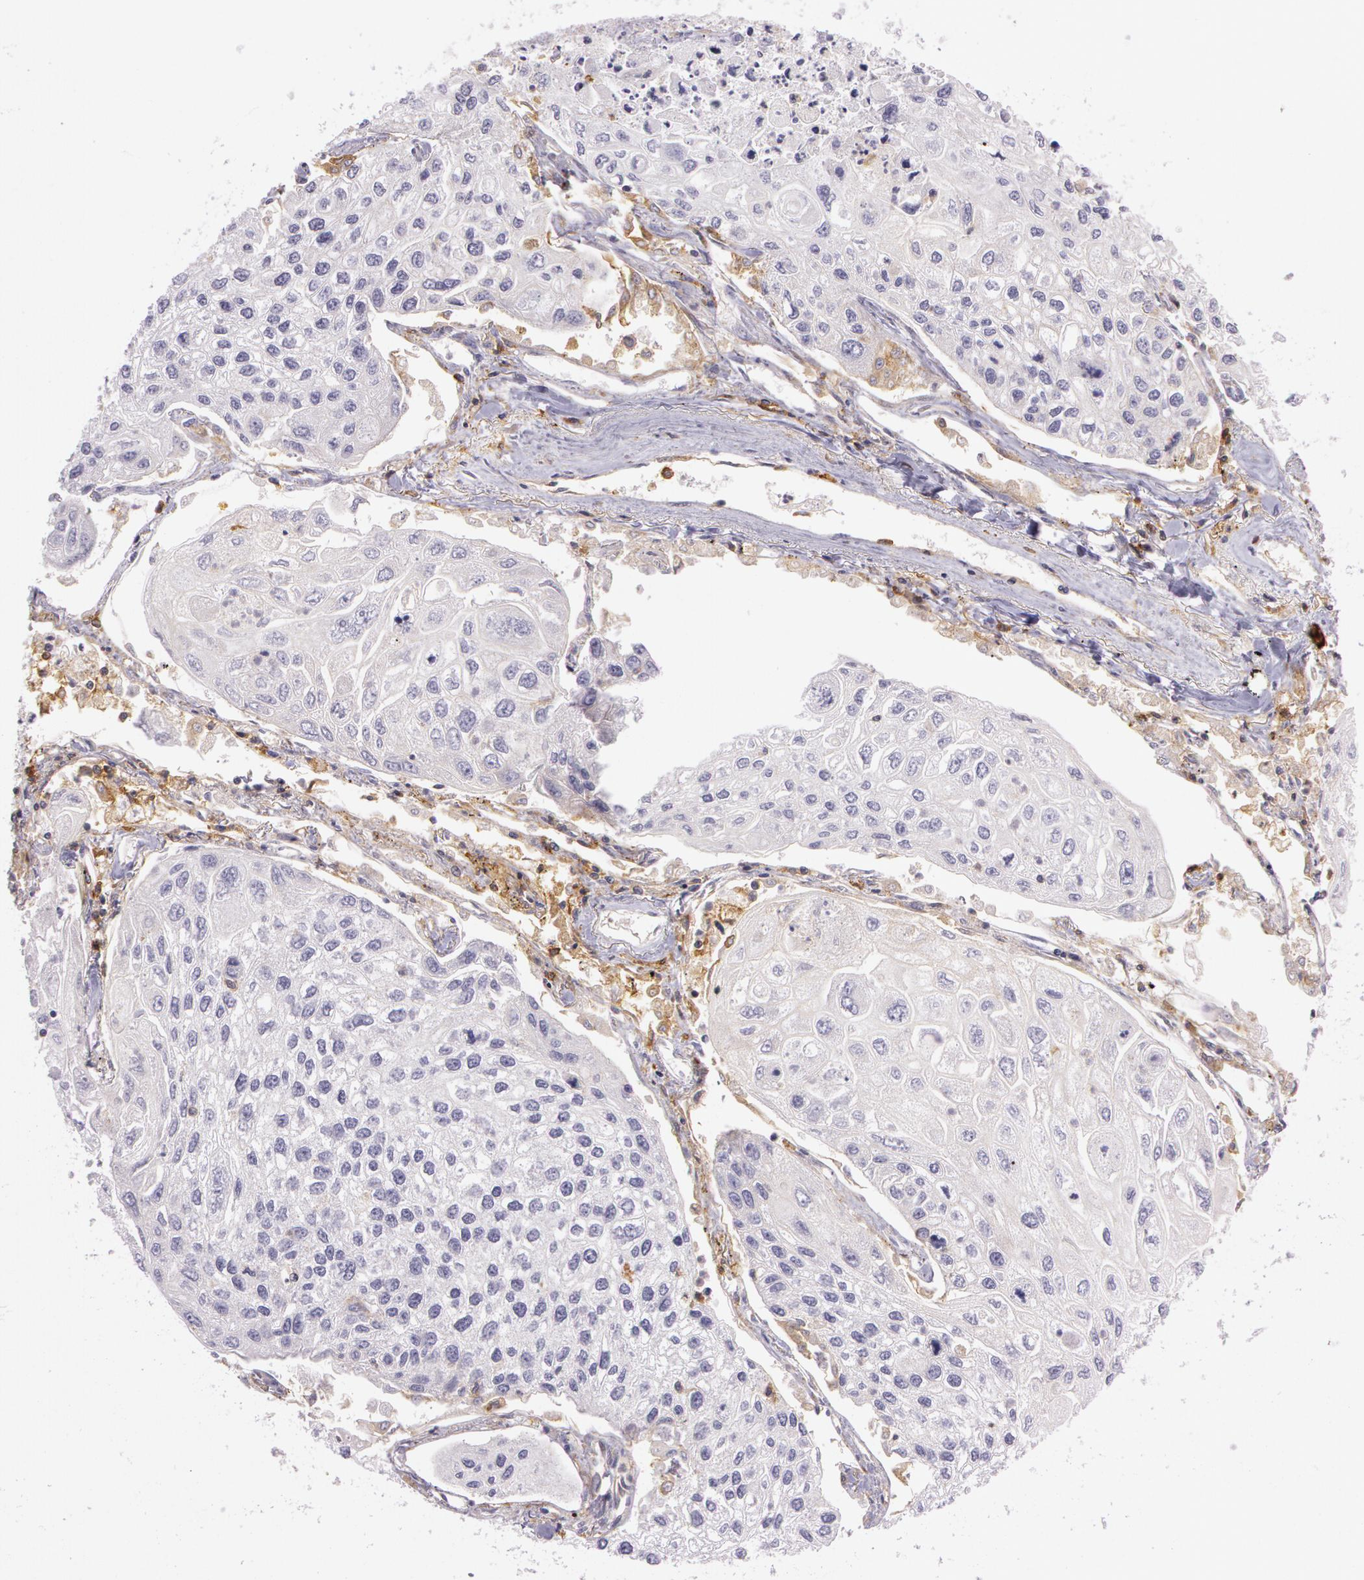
{"staining": {"intensity": "negative", "quantity": "none", "location": "none"}, "tissue": "lung cancer", "cell_type": "Tumor cells", "image_type": "cancer", "snomed": [{"axis": "morphology", "description": "Squamous cell carcinoma, NOS"}, {"axis": "topography", "description": "Lung"}], "caption": "A high-resolution photomicrograph shows immunohistochemistry (IHC) staining of squamous cell carcinoma (lung), which displays no significant positivity in tumor cells.", "gene": "LY75", "patient": {"sex": "male", "age": 75}}